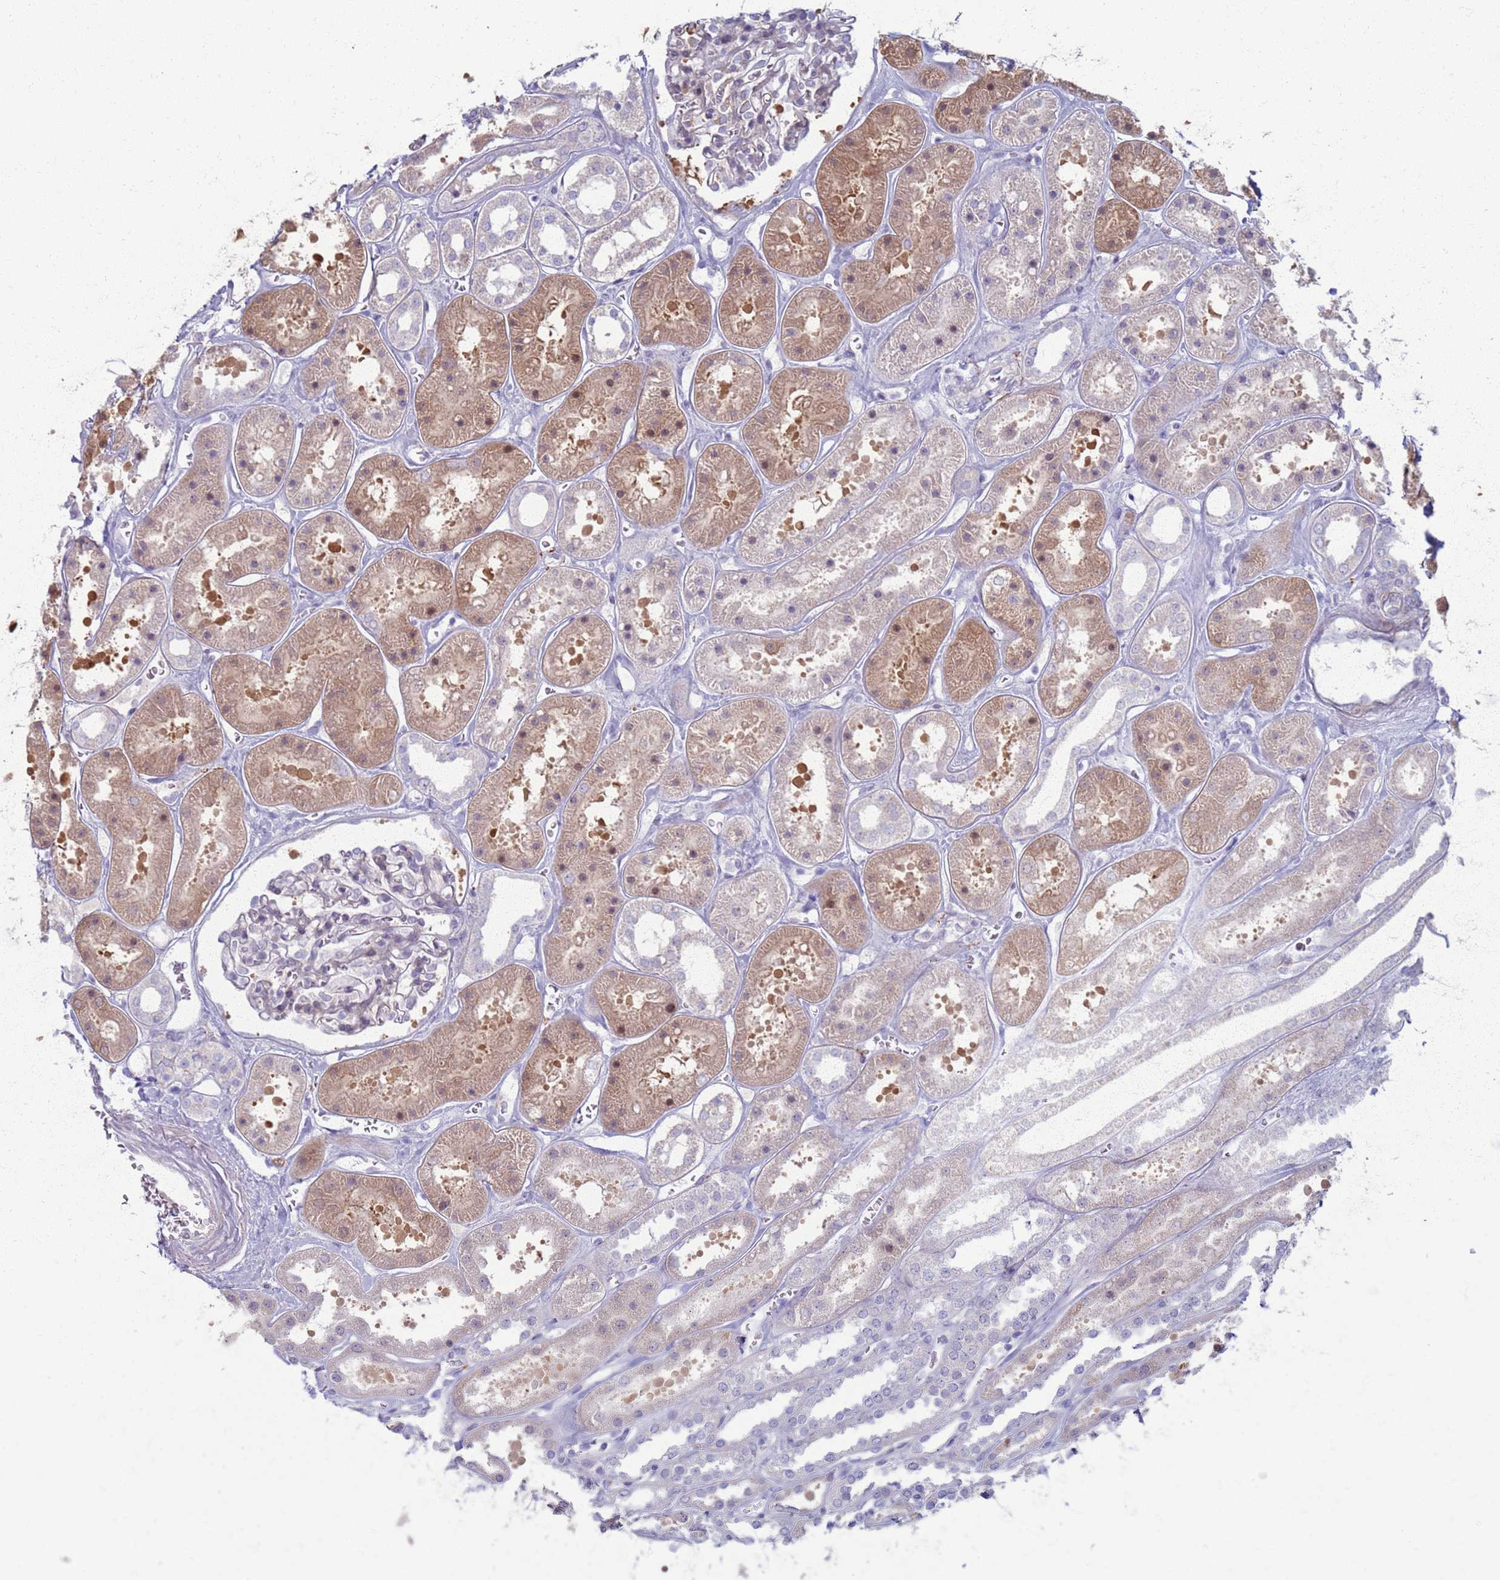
{"staining": {"intensity": "negative", "quantity": "none", "location": "none"}, "tissue": "kidney", "cell_type": "Cells in glomeruli", "image_type": "normal", "snomed": [{"axis": "morphology", "description": "Normal tissue, NOS"}, {"axis": "topography", "description": "Kidney"}], "caption": "Protein analysis of unremarkable kidney exhibits no significant staining in cells in glomeruli. (DAB (3,3'-diaminobenzidine) IHC visualized using brightfield microscopy, high magnification).", "gene": "CLCA2", "patient": {"sex": "female", "age": 41}}